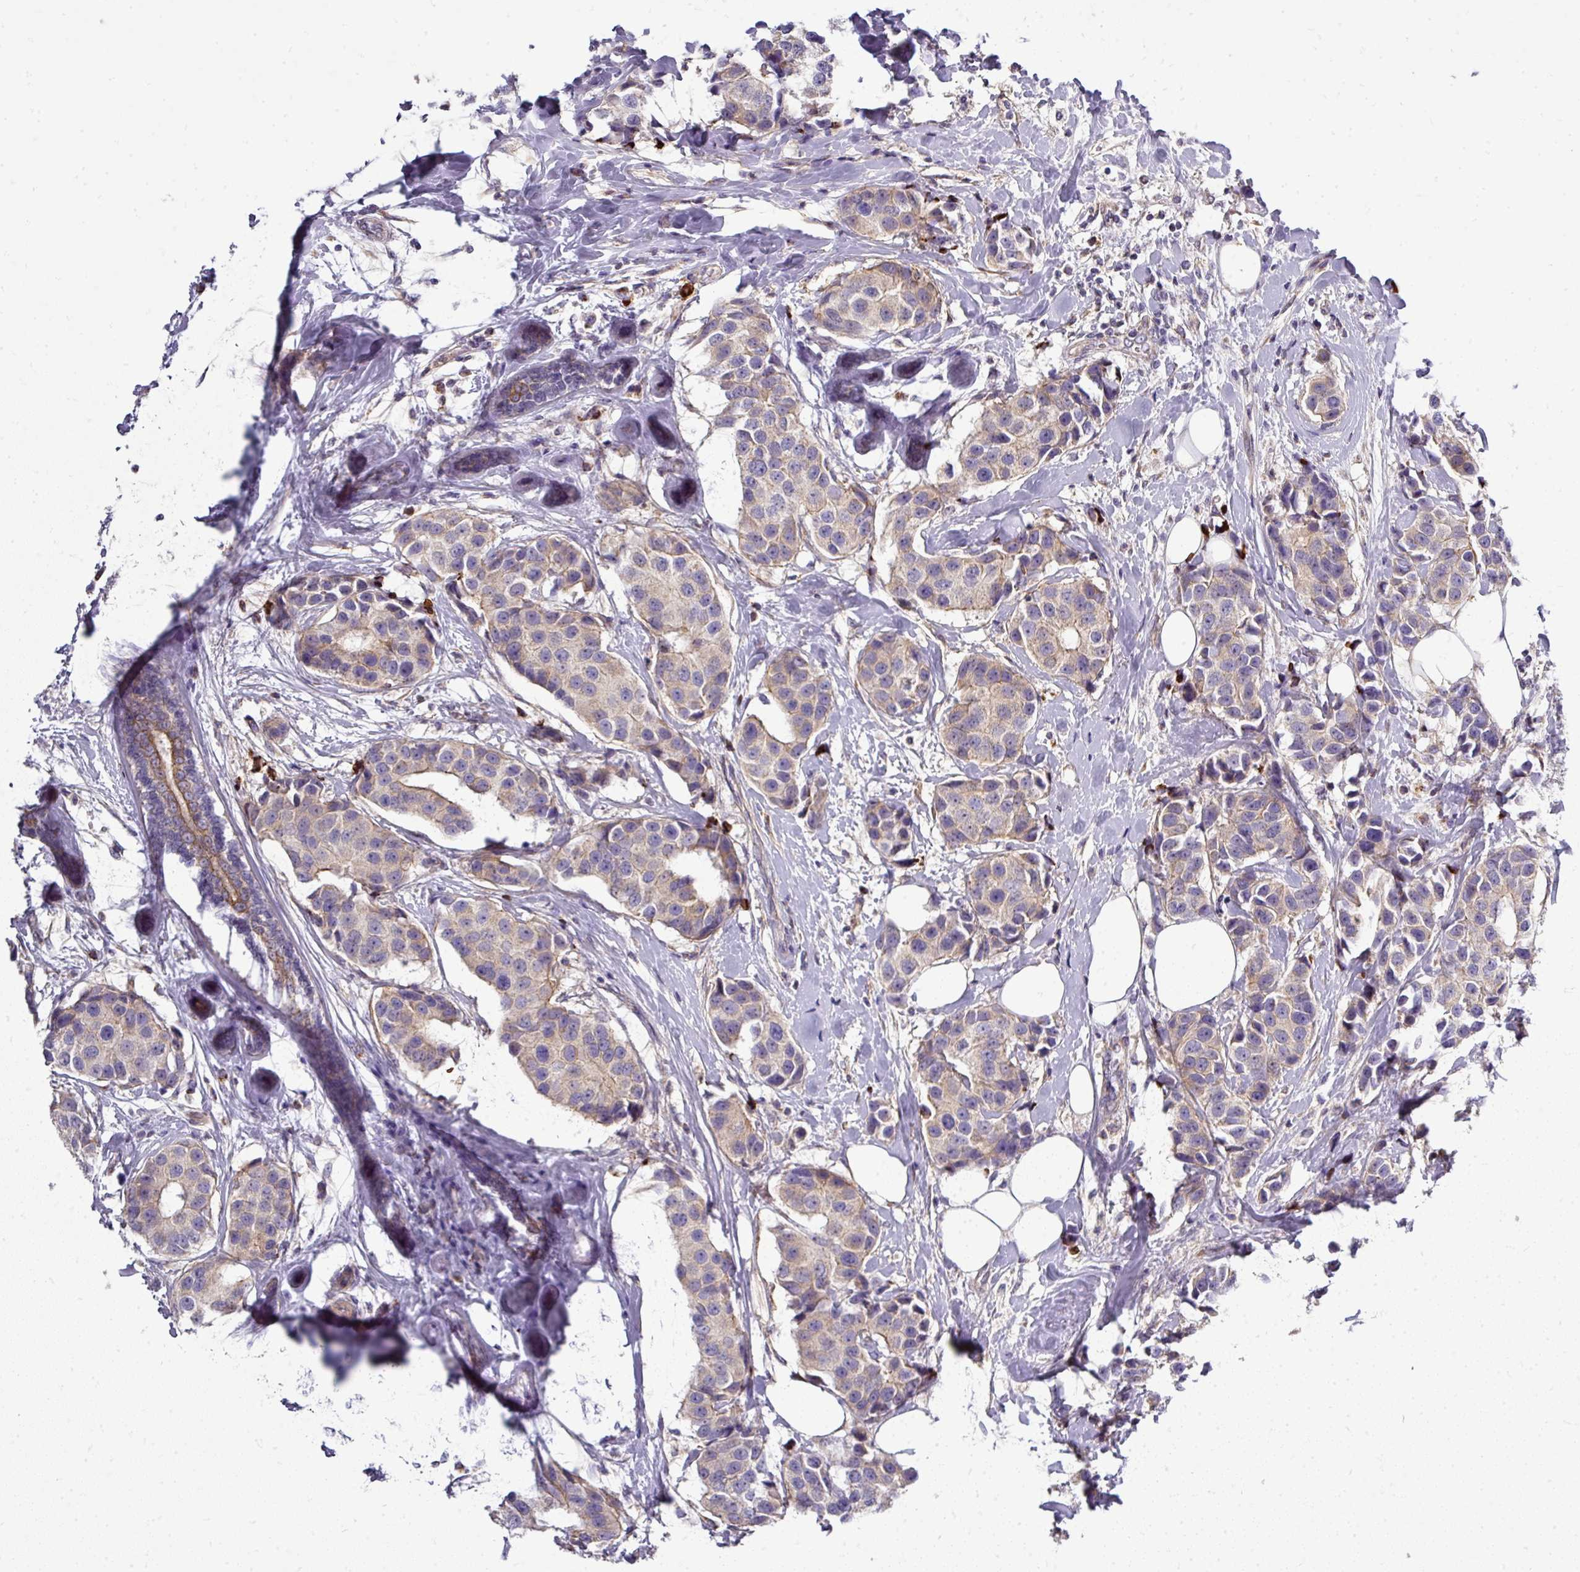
{"staining": {"intensity": "weak", "quantity": "<25%", "location": "cytoplasmic/membranous"}, "tissue": "breast cancer", "cell_type": "Tumor cells", "image_type": "cancer", "snomed": [{"axis": "morphology", "description": "Normal tissue, NOS"}, {"axis": "morphology", "description": "Duct carcinoma"}, {"axis": "topography", "description": "Breast"}], "caption": "An image of breast cancer stained for a protein shows no brown staining in tumor cells. (DAB (3,3'-diaminobenzidine) immunohistochemistry with hematoxylin counter stain).", "gene": "GAN", "patient": {"sex": "female", "age": 39}}